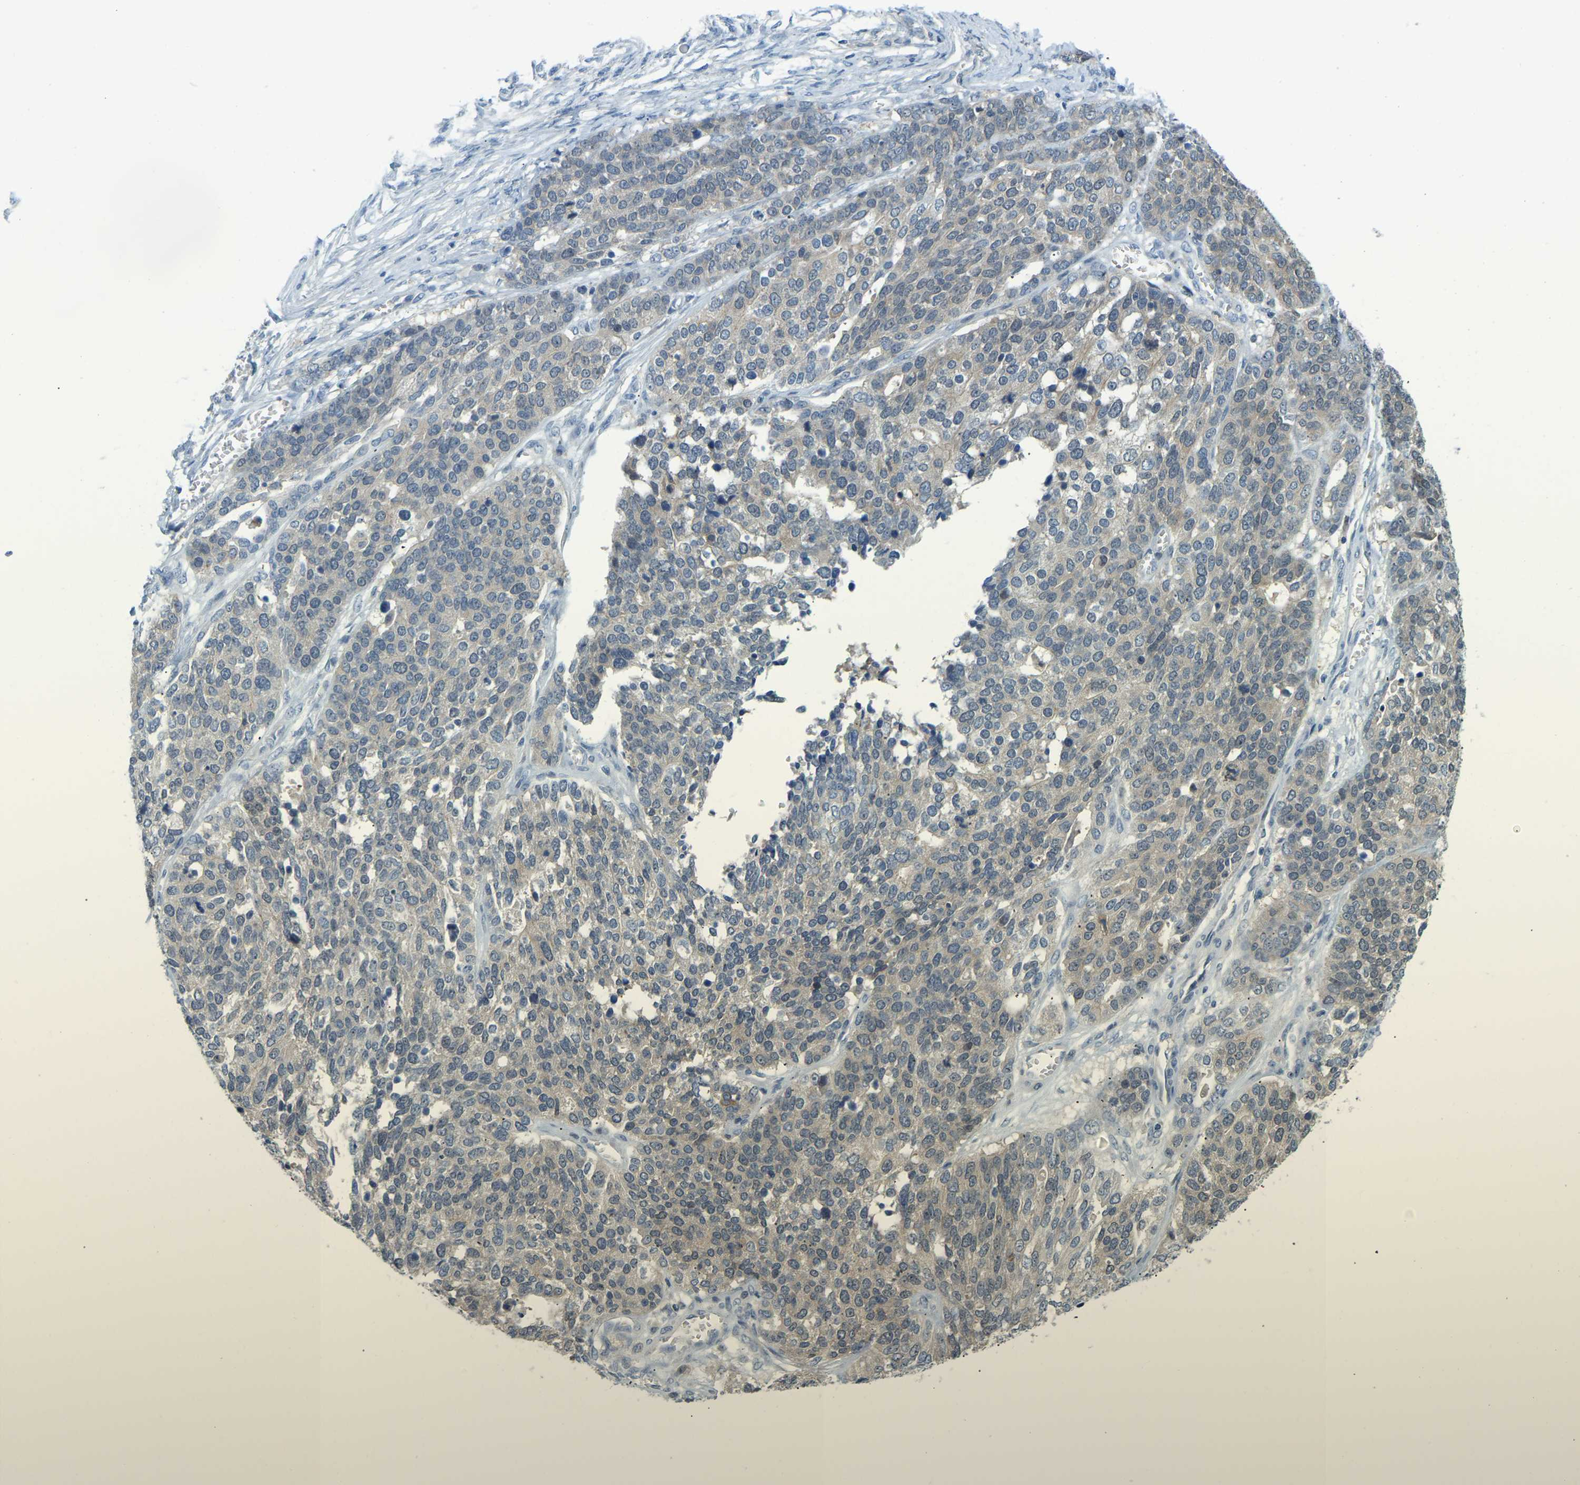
{"staining": {"intensity": "weak", "quantity": "<25%", "location": "cytoplasmic/membranous"}, "tissue": "ovarian cancer", "cell_type": "Tumor cells", "image_type": "cancer", "snomed": [{"axis": "morphology", "description": "Cystadenocarcinoma, serous, NOS"}, {"axis": "topography", "description": "Ovary"}], "caption": "The photomicrograph exhibits no staining of tumor cells in serous cystadenocarcinoma (ovarian).", "gene": "NME8", "patient": {"sex": "female", "age": 44}}